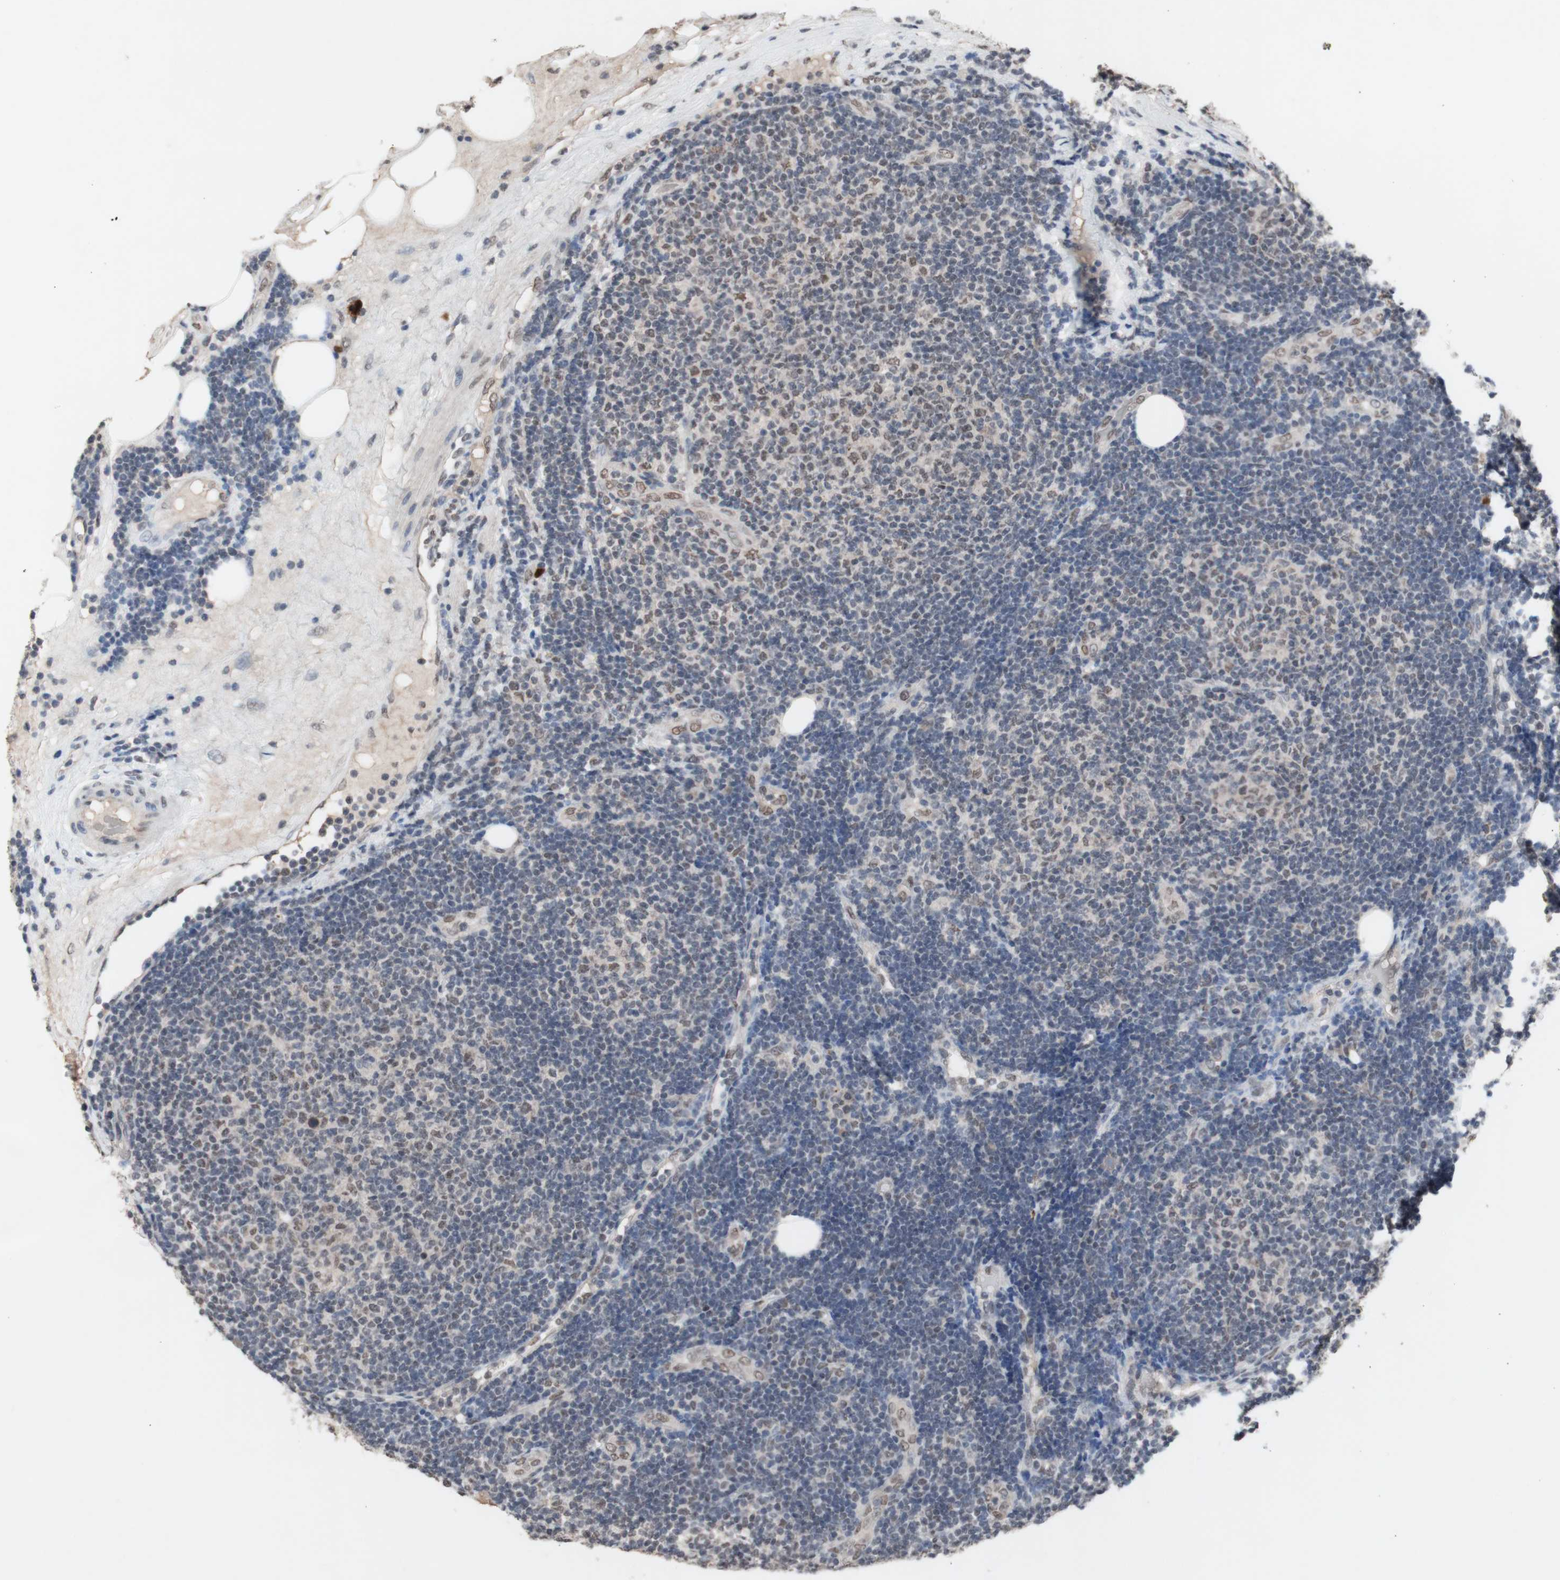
{"staining": {"intensity": "weak", "quantity": "25%-75%", "location": "nuclear"}, "tissue": "lymphoma", "cell_type": "Tumor cells", "image_type": "cancer", "snomed": [{"axis": "morphology", "description": "Malignant lymphoma, non-Hodgkin's type, Low grade"}, {"axis": "topography", "description": "Lymph node"}], "caption": "Protein expression analysis of malignant lymphoma, non-Hodgkin's type (low-grade) shows weak nuclear positivity in approximately 25%-75% of tumor cells.", "gene": "SFPQ", "patient": {"sex": "male", "age": 83}}